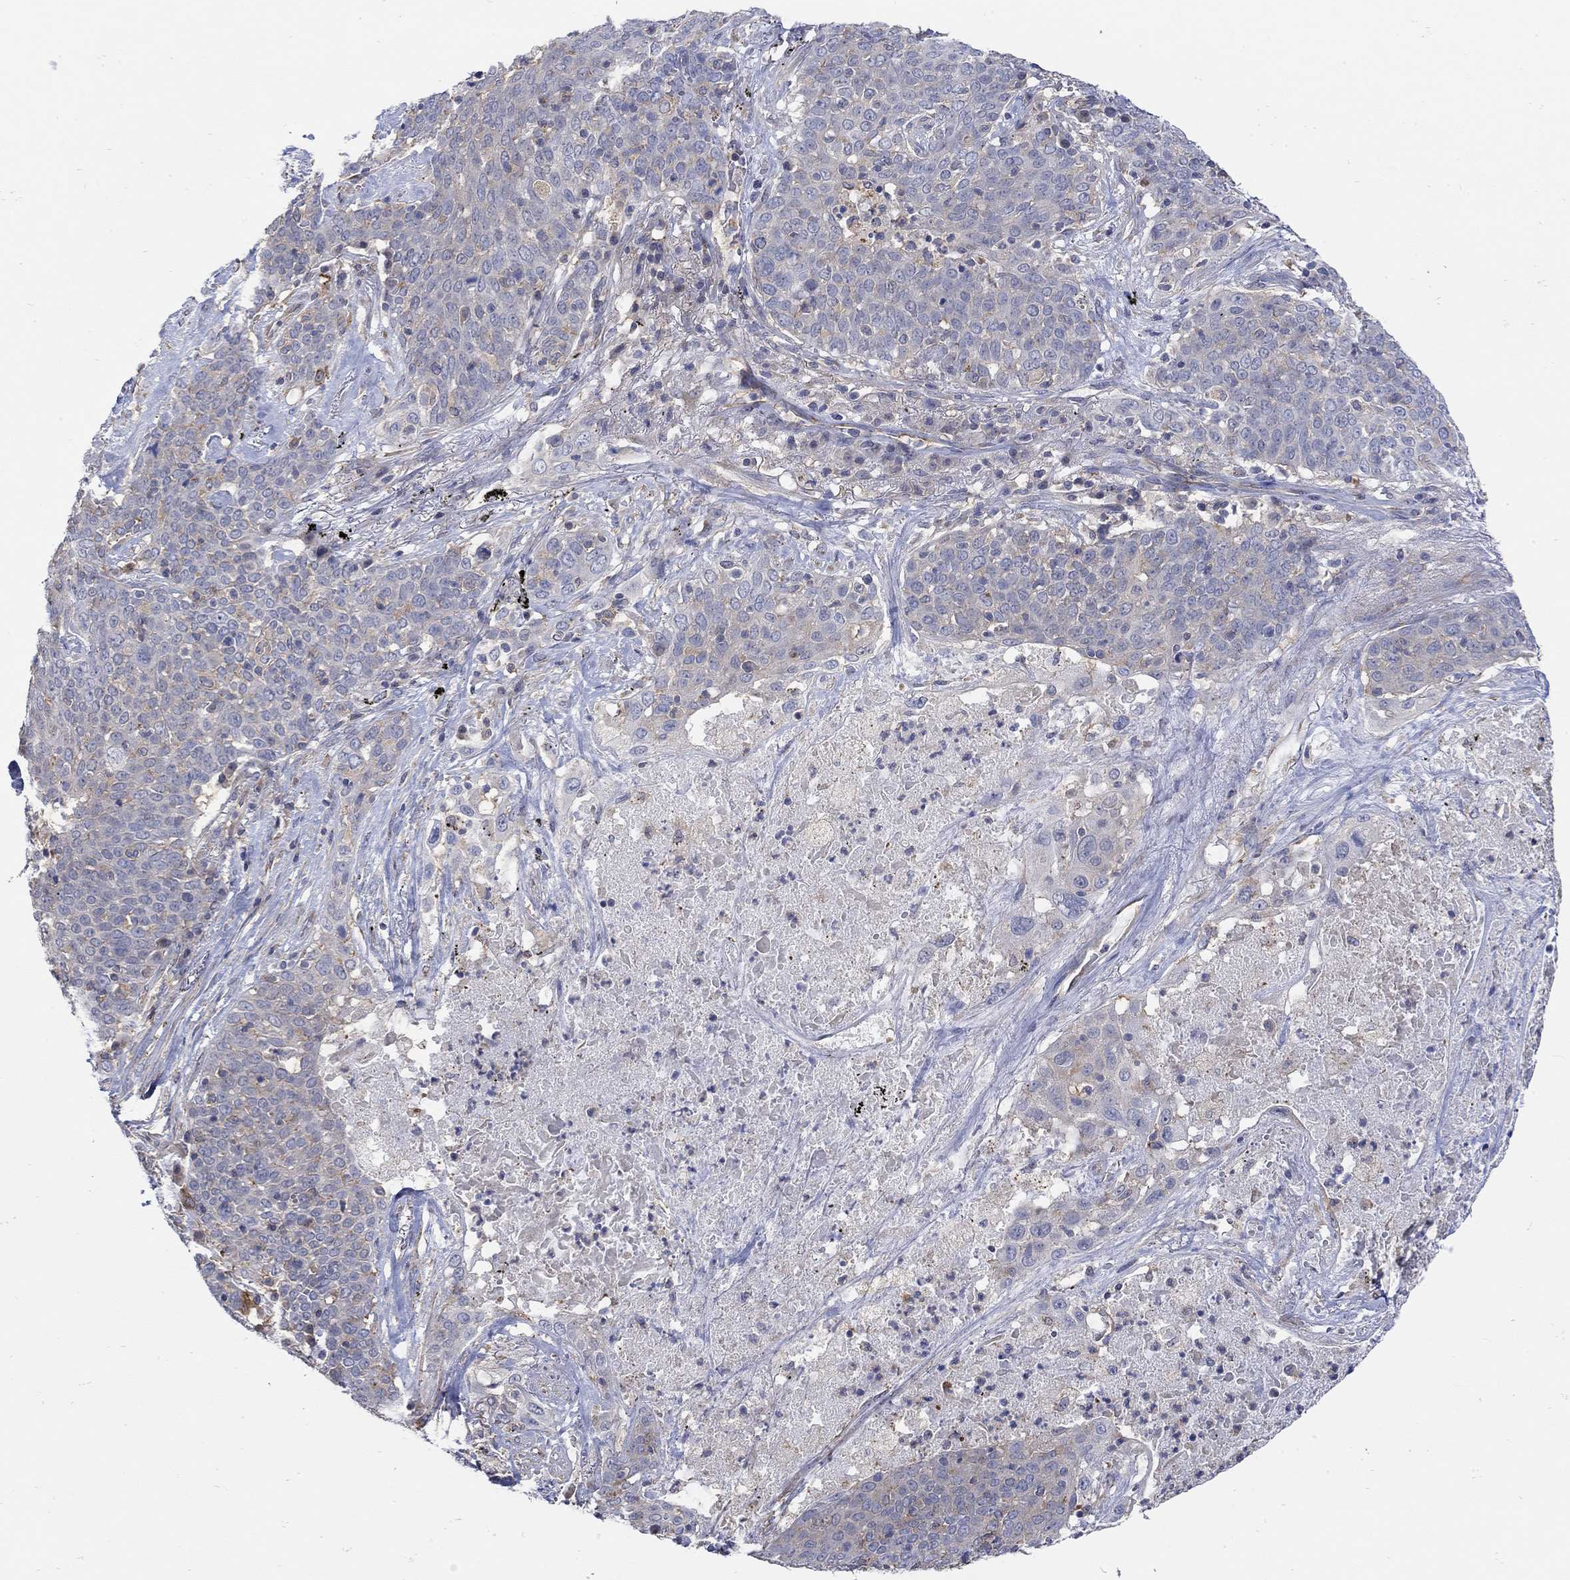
{"staining": {"intensity": "weak", "quantity": "<25%", "location": "cytoplasmic/membranous"}, "tissue": "lung cancer", "cell_type": "Tumor cells", "image_type": "cancer", "snomed": [{"axis": "morphology", "description": "Squamous cell carcinoma, NOS"}, {"axis": "topography", "description": "Lung"}], "caption": "Lung cancer (squamous cell carcinoma) was stained to show a protein in brown. There is no significant positivity in tumor cells.", "gene": "TEKT3", "patient": {"sex": "male", "age": 82}}